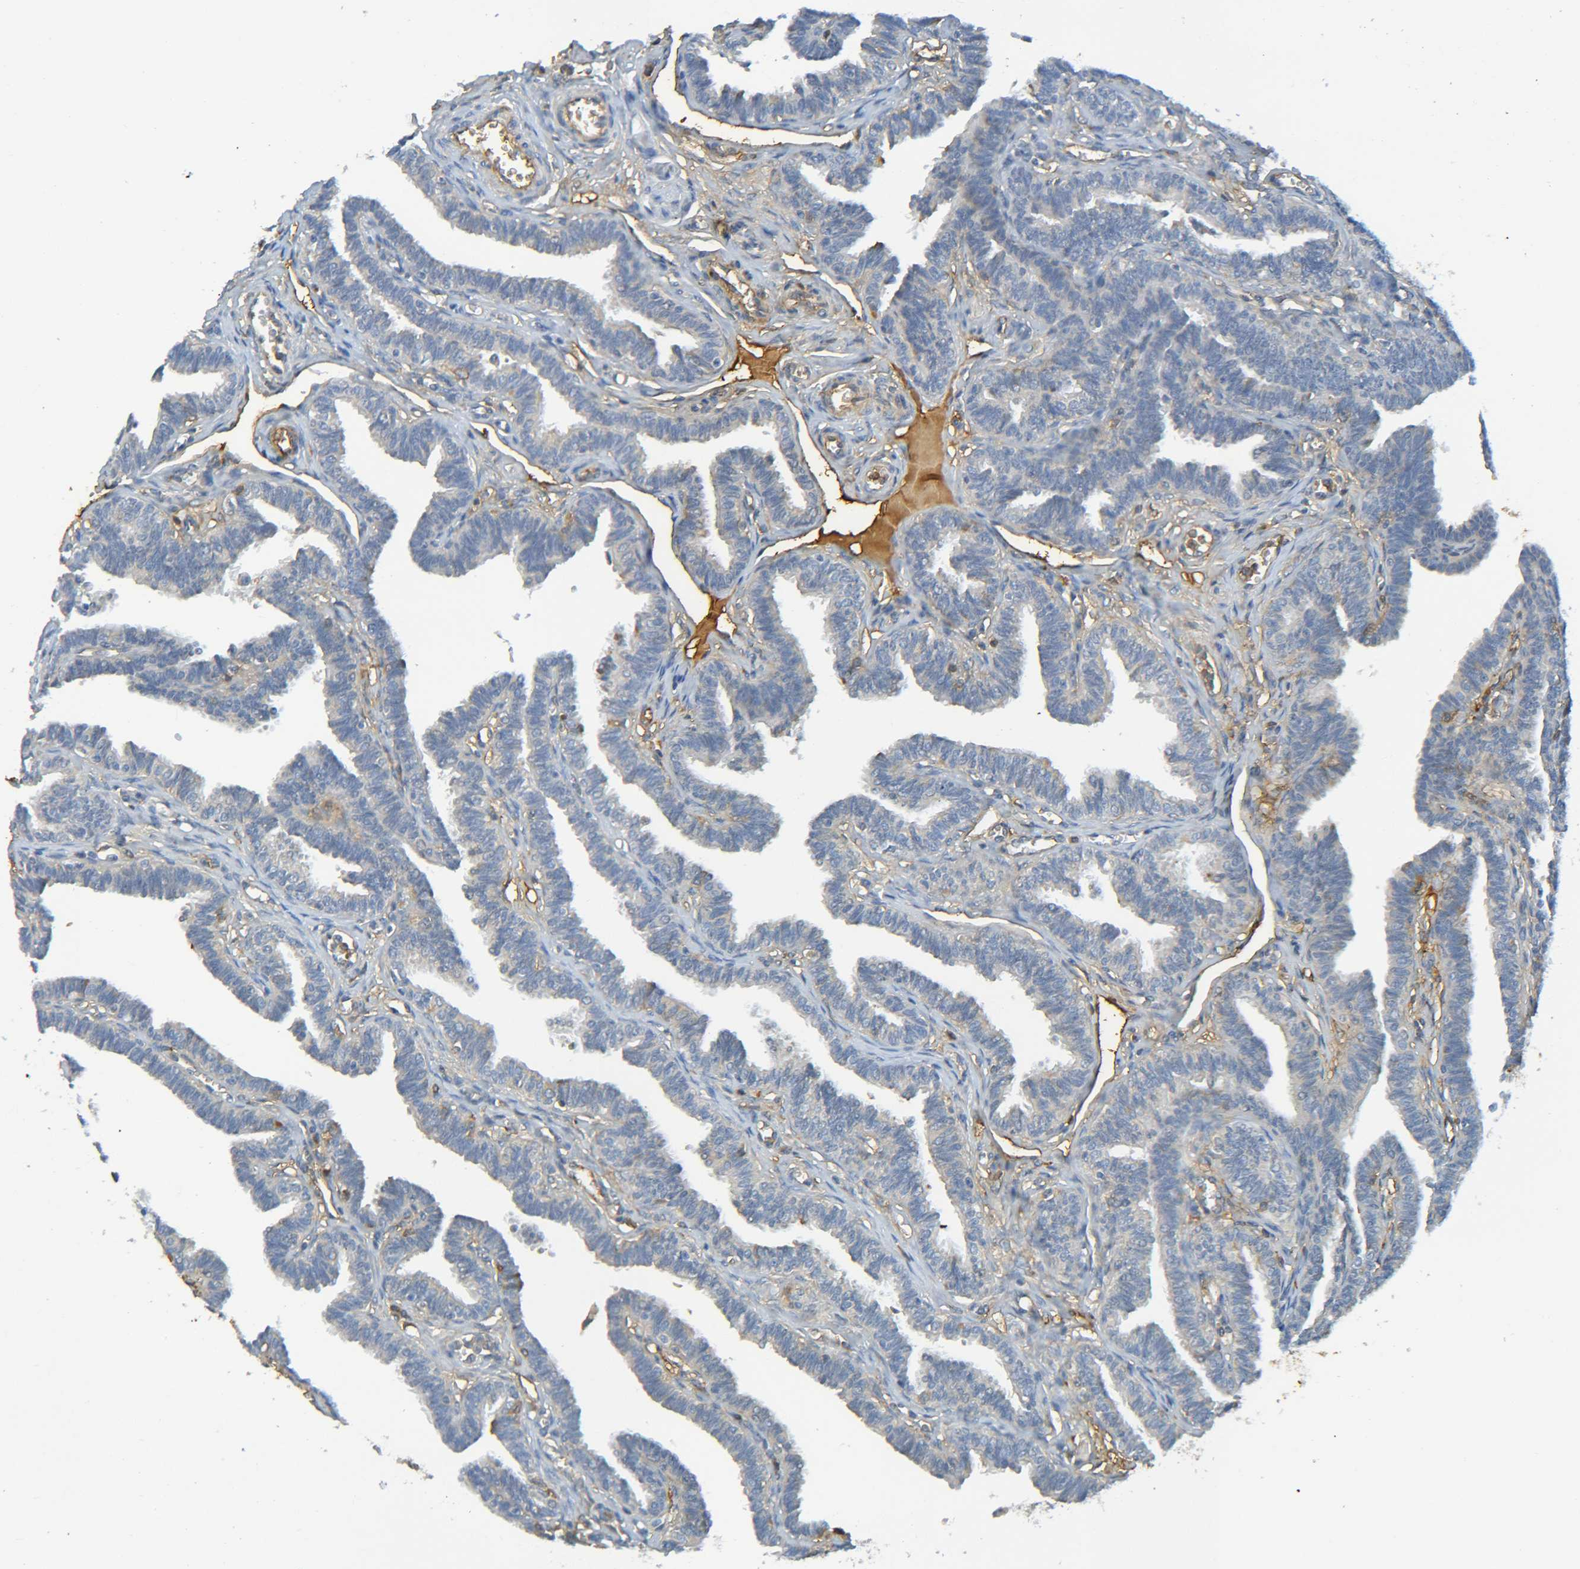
{"staining": {"intensity": "weak", "quantity": "25%-75%", "location": "cytoplasmic/membranous"}, "tissue": "fallopian tube", "cell_type": "Glandular cells", "image_type": "normal", "snomed": [{"axis": "morphology", "description": "Normal tissue, NOS"}, {"axis": "topography", "description": "Fallopian tube"}, {"axis": "topography", "description": "Ovary"}], "caption": "Immunohistochemistry (DAB (3,3'-diaminobenzidine)) staining of benign human fallopian tube reveals weak cytoplasmic/membranous protein staining in approximately 25%-75% of glandular cells.", "gene": "C1QA", "patient": {"sex": "female", "age": 23}}